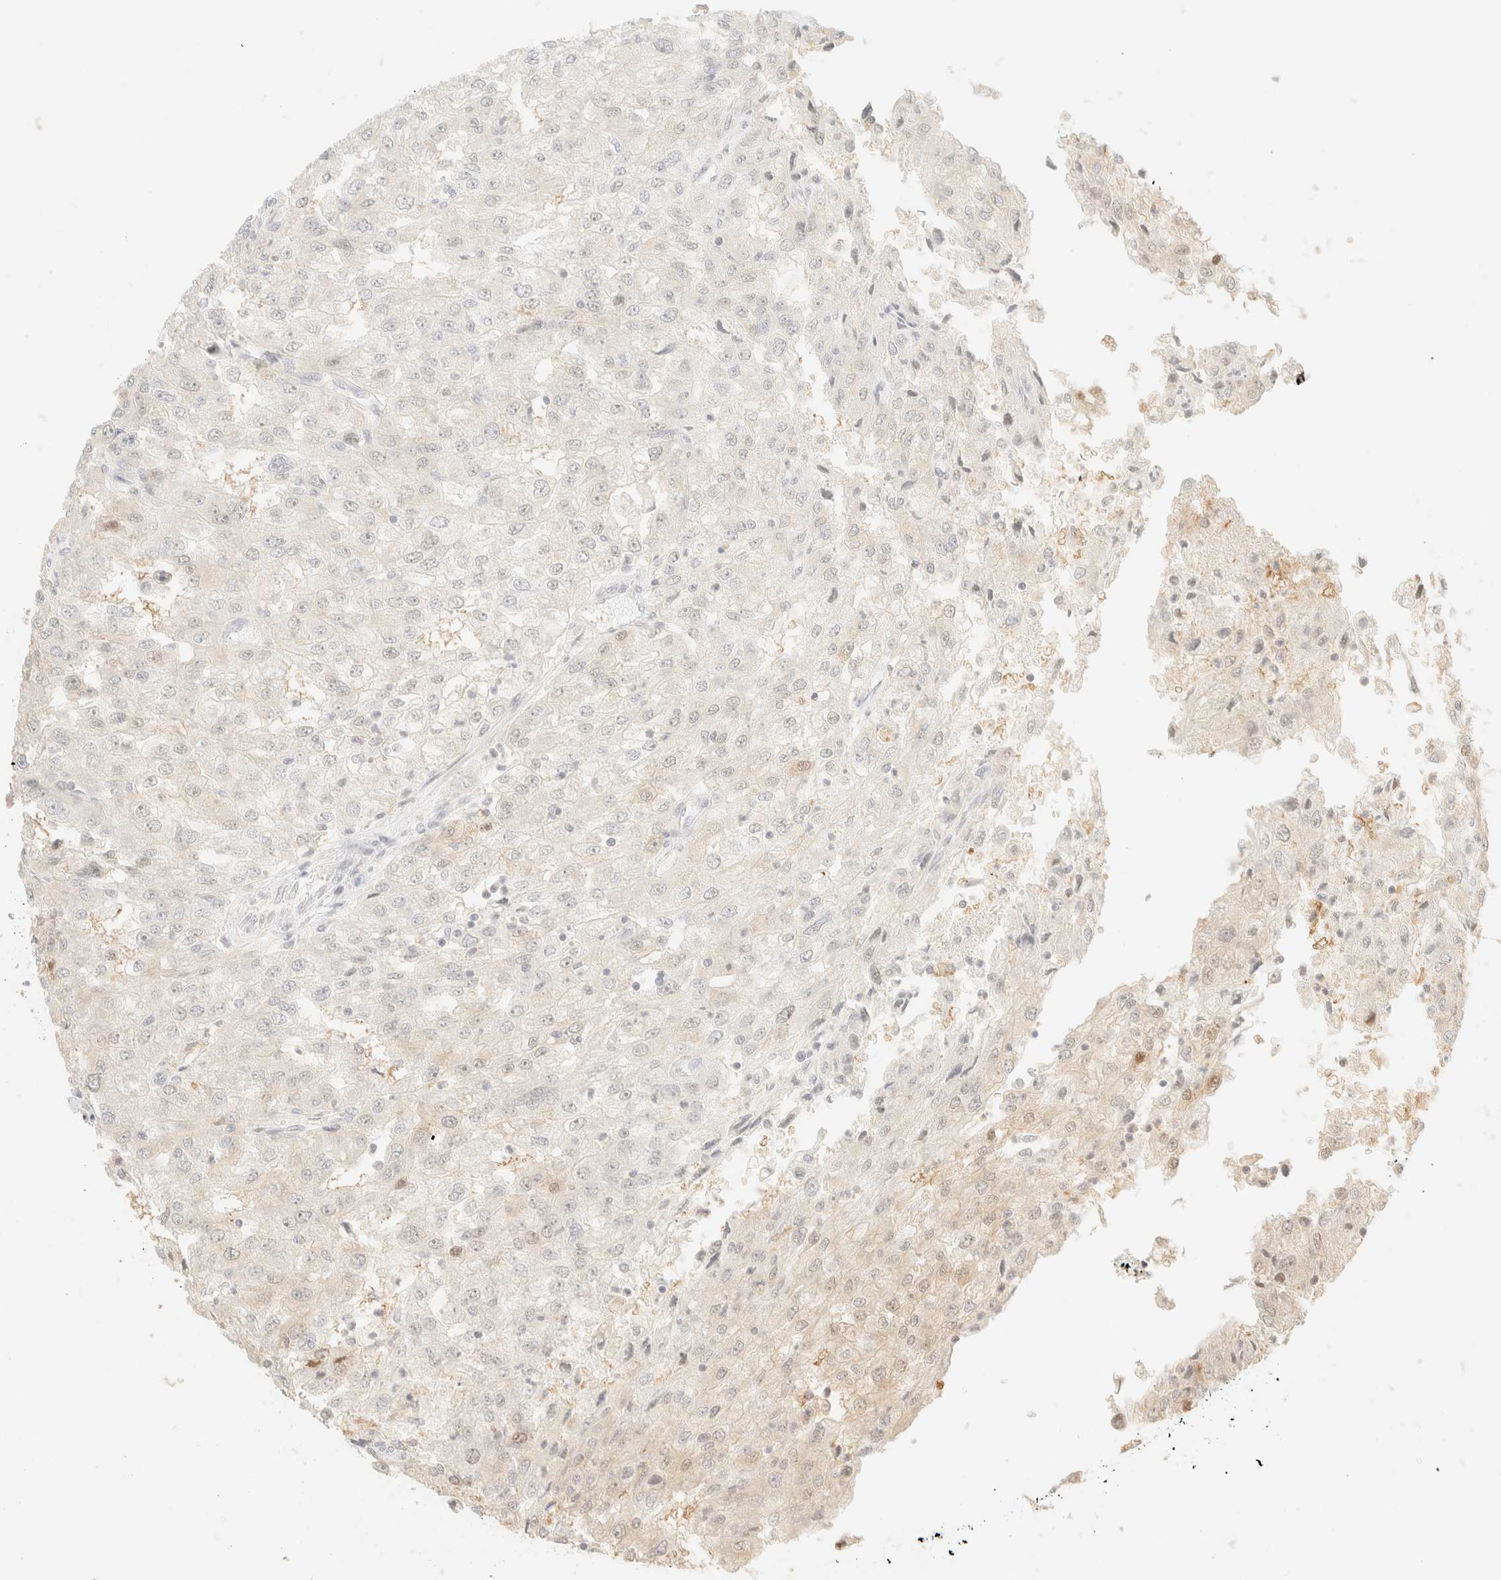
{"staining": {"intensity": "negative", "quantity": "none", "location": "none"}, "tissue": "renal cancer", "cell_type": "Tumor cells", "image_type": "cancer", "snomed": [{"axis": "morphology", "description": "Adenocarcinoma, NOS"}, {"axis": "topography", "description": "Kidney"}], "caption": "High power microscopy photomicrograph of an IHC micrograph of renal cancer, revealing no significant positivity in tumor cells.", "gene": "TSR1", "patient": {"sex": "female", "age": 54}}